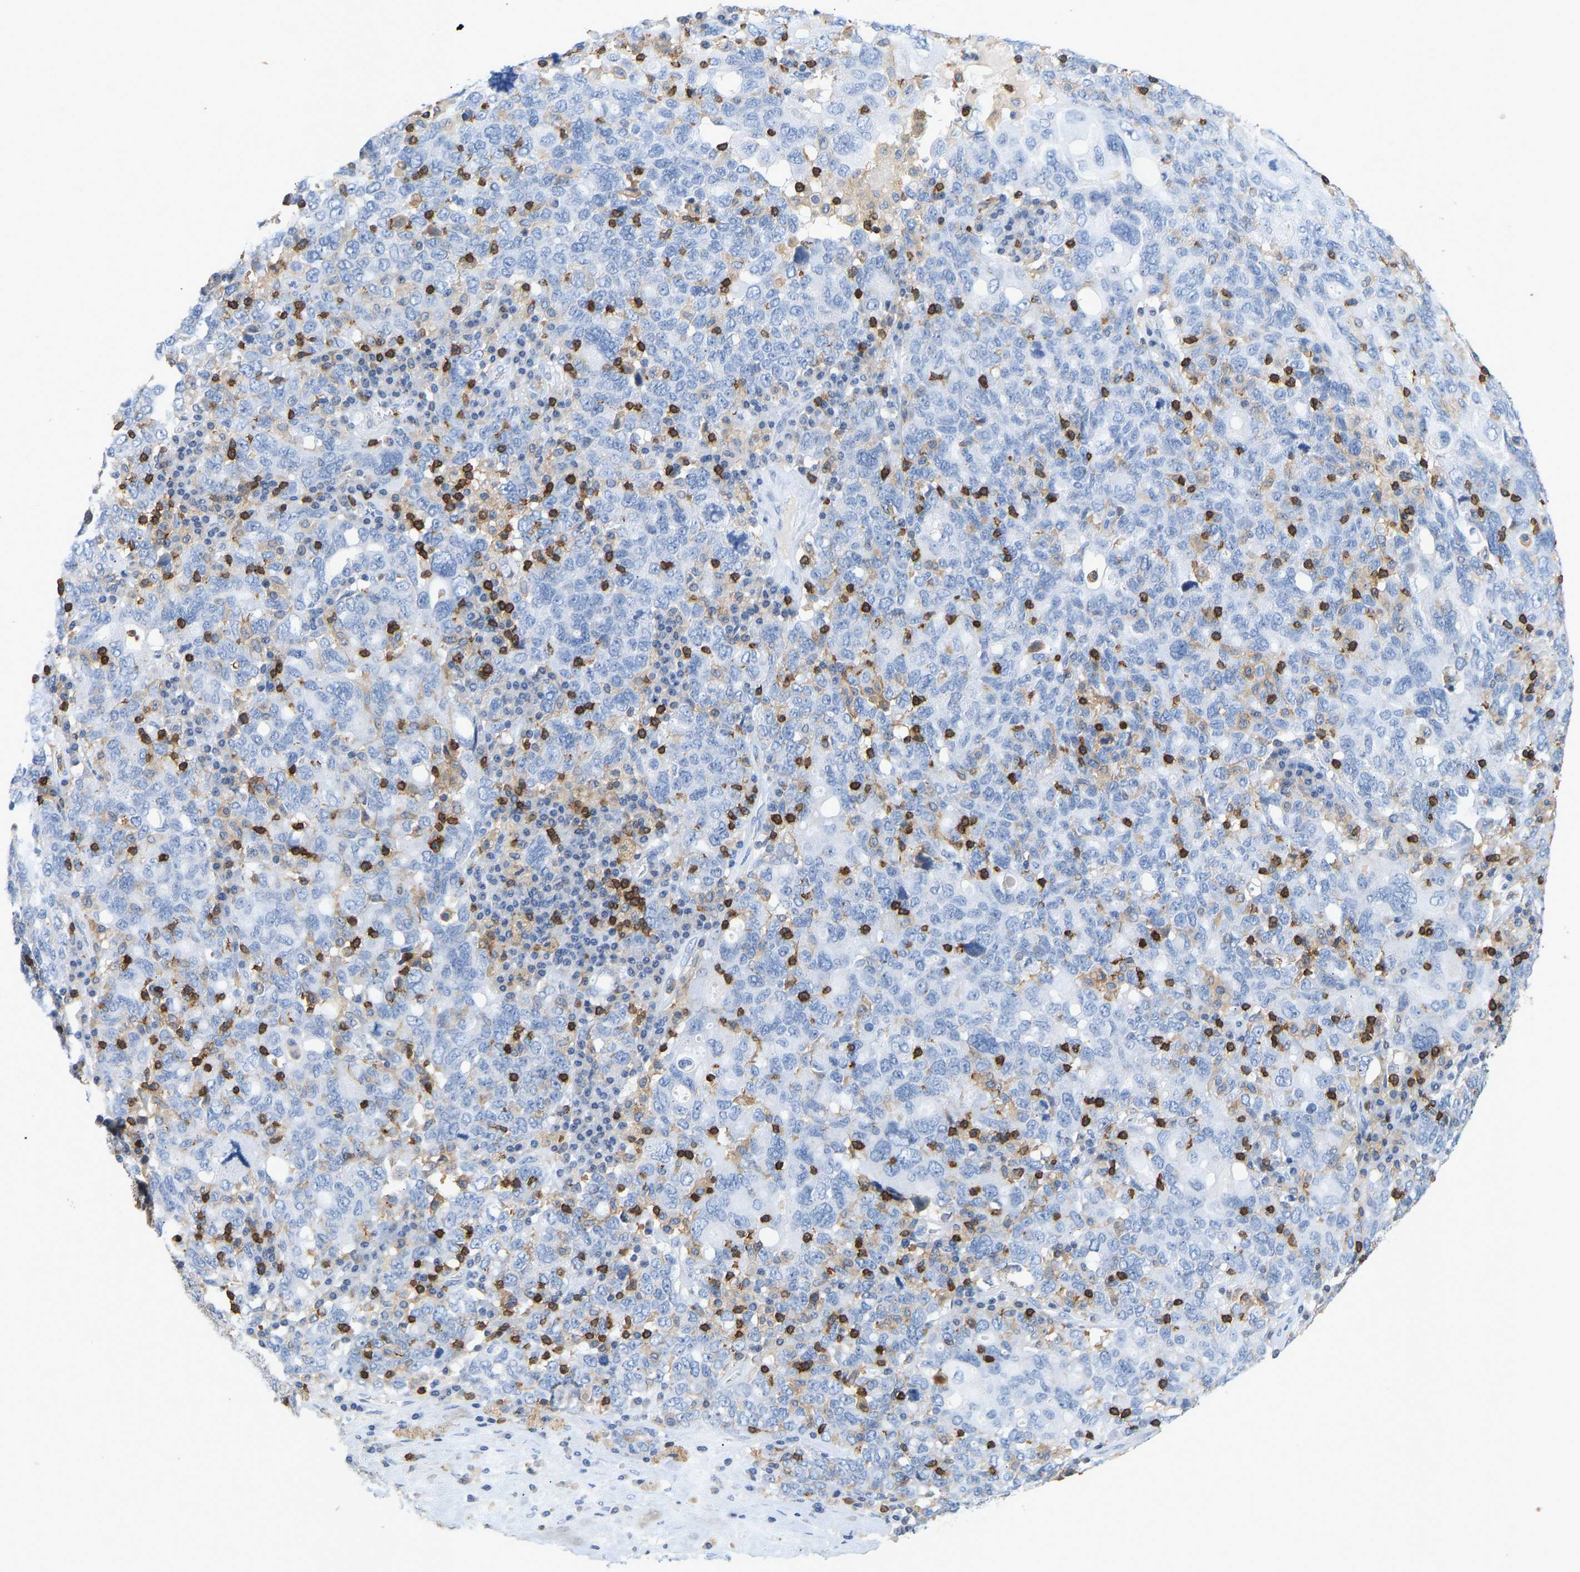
{"staining": {"intensity": "negative", "quantity": "none", "location": "none"}, "tissue": "ovarian cancer", "cell_type": "Tumor cells", "image_type": "cancer", "snomed": [{"axis": "morphology", "description": "Carcinoma, endometroid"}, {"axis": "topography", "description": "Ovary"}], "caption": "Protein analysis of ovarian endometroid carcinoma shows no significant staining in tumor cells.", "gene": "EVL", "patient": {"sex": "female", "age": 62}}